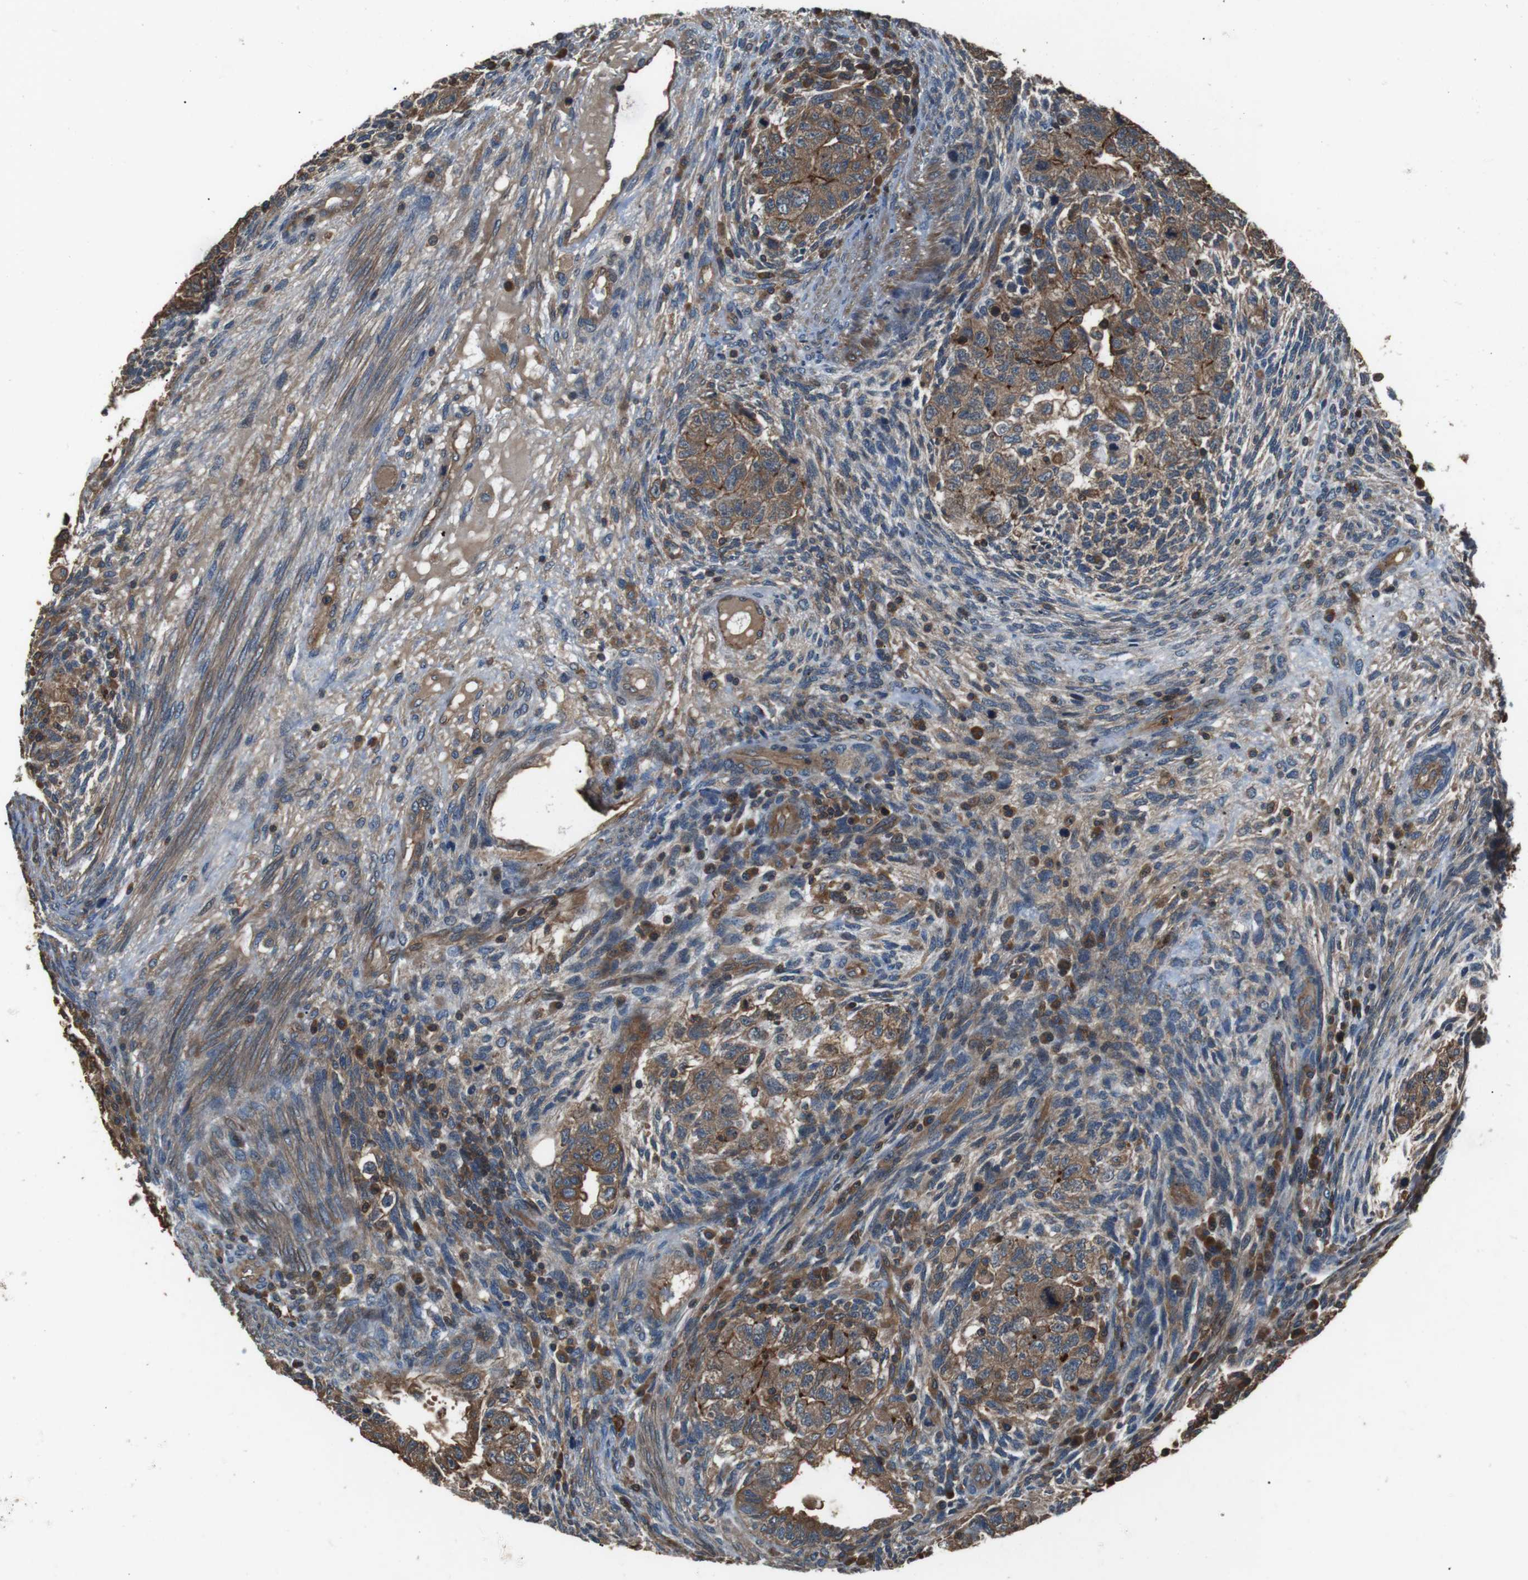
{"staining": {"intensity": "moderate", "quantity": ">75%", "location": "cytoplasmic/membranous"}, "tissue": "testis cancer", "cell_type": "Tumor cells", "image_type": "cancer", "snomed": [{"axis": "morphology", "description": "Normal tissue, NOS"}, {"axis": "morphology", "description": "Carcinoma, Embryonal, NOS"}, {"axis": "topography", "description": "Testis"}], "caption": "There is medium levels of moderate cytoplasmic/membranous expression in tumor cells of embryonal carcinoma (testis), as demonstrated by immunohistochemical staining (brown color).", "gene": "GPR161", "patient": {"sex": "male", "age": 36}}